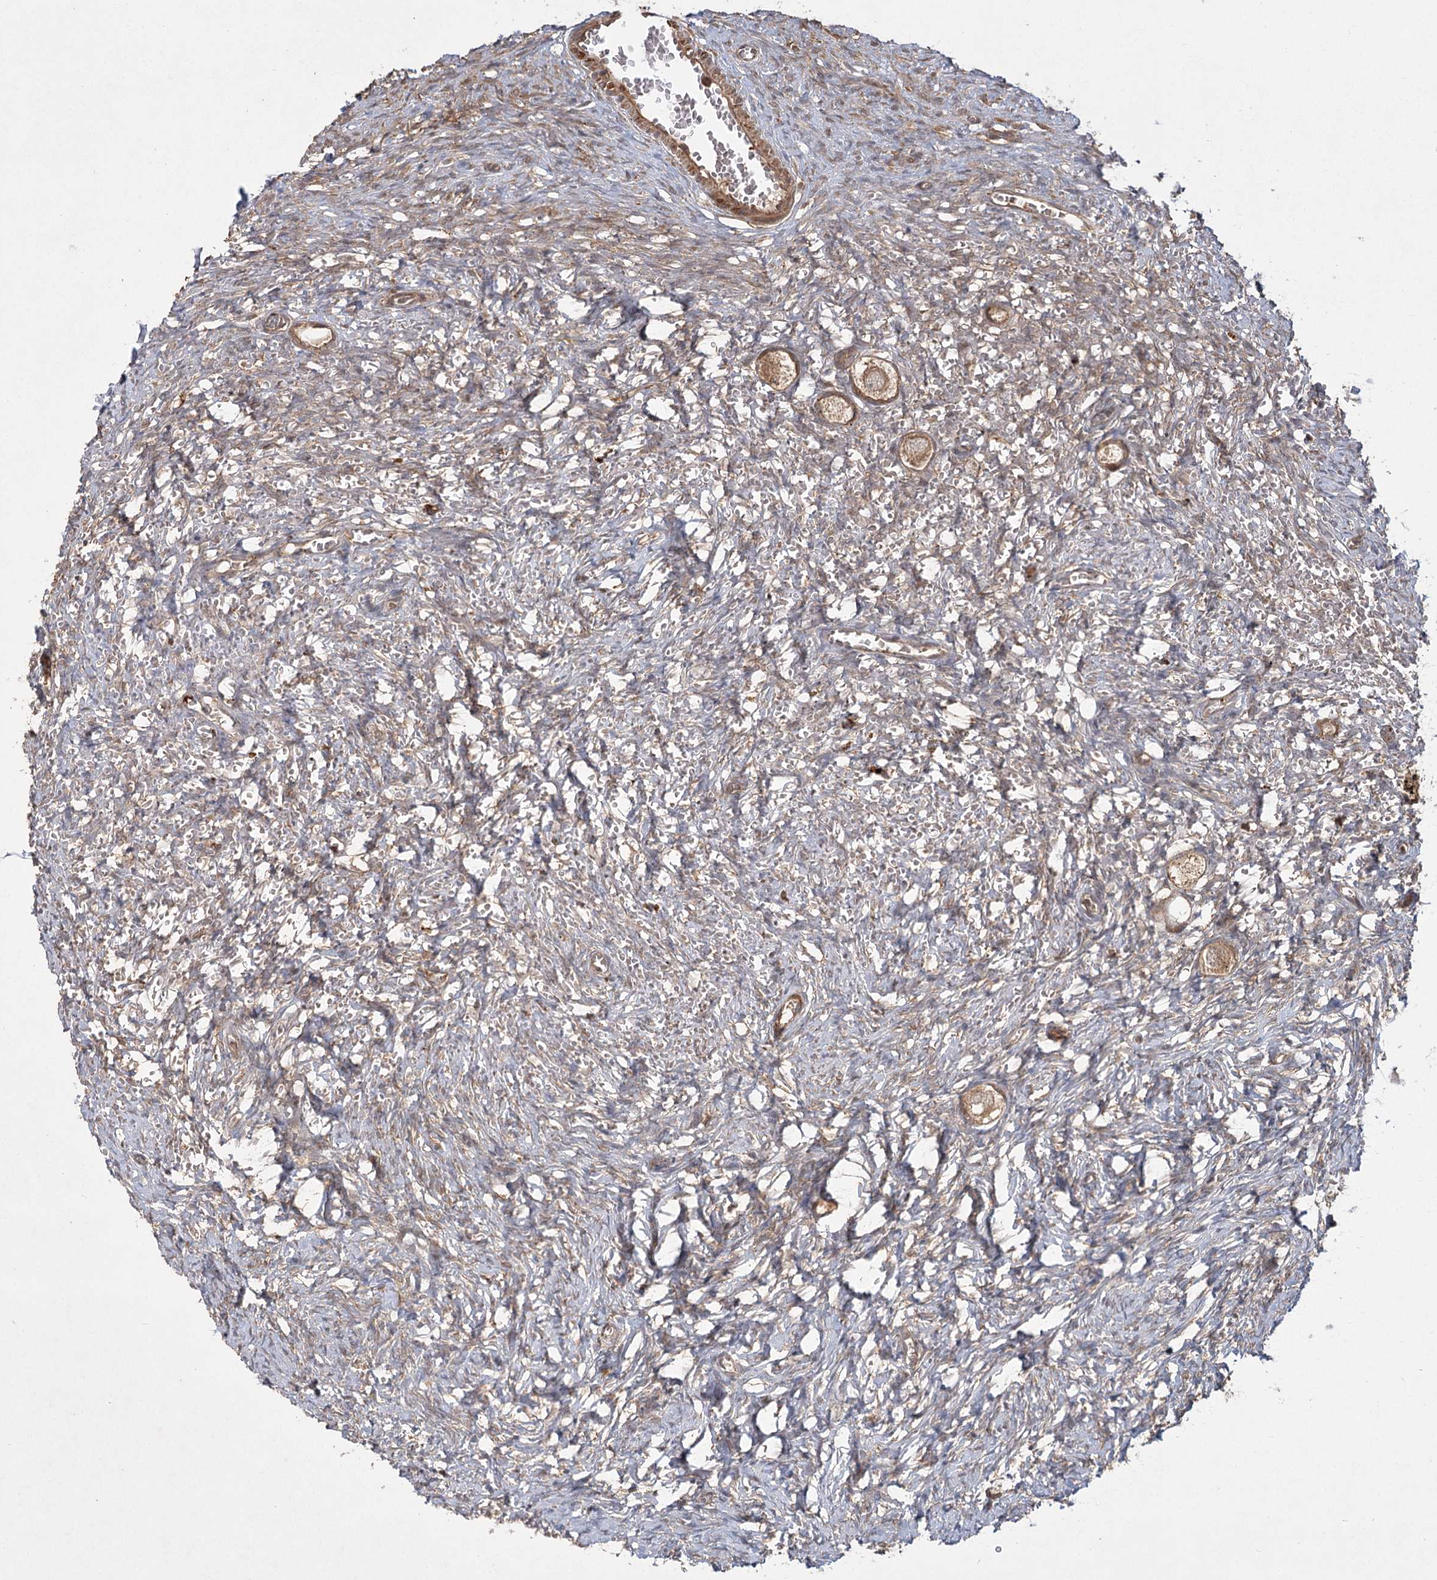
{"staining": {"intensity": "moderate", "quantity": ">75%", "location": "cytoplasmic/membranous"}, "tissue": "ovary", "cell_type": "Follicle cells", "image_type": "normal", "snomed": [{"axis": "morphology", "description": "Normal tissue, NOS"}, {"axis": "topography", "description": "Ovary"}], "caption": "This is a photomicrograph of immunohistochemistry staining of normal ovary, which shows moderate staining in the cytoplasmic/membranous of follicle cells.", "gene": "MDFIC", "patient": {"sex": "female", "age": 27}}